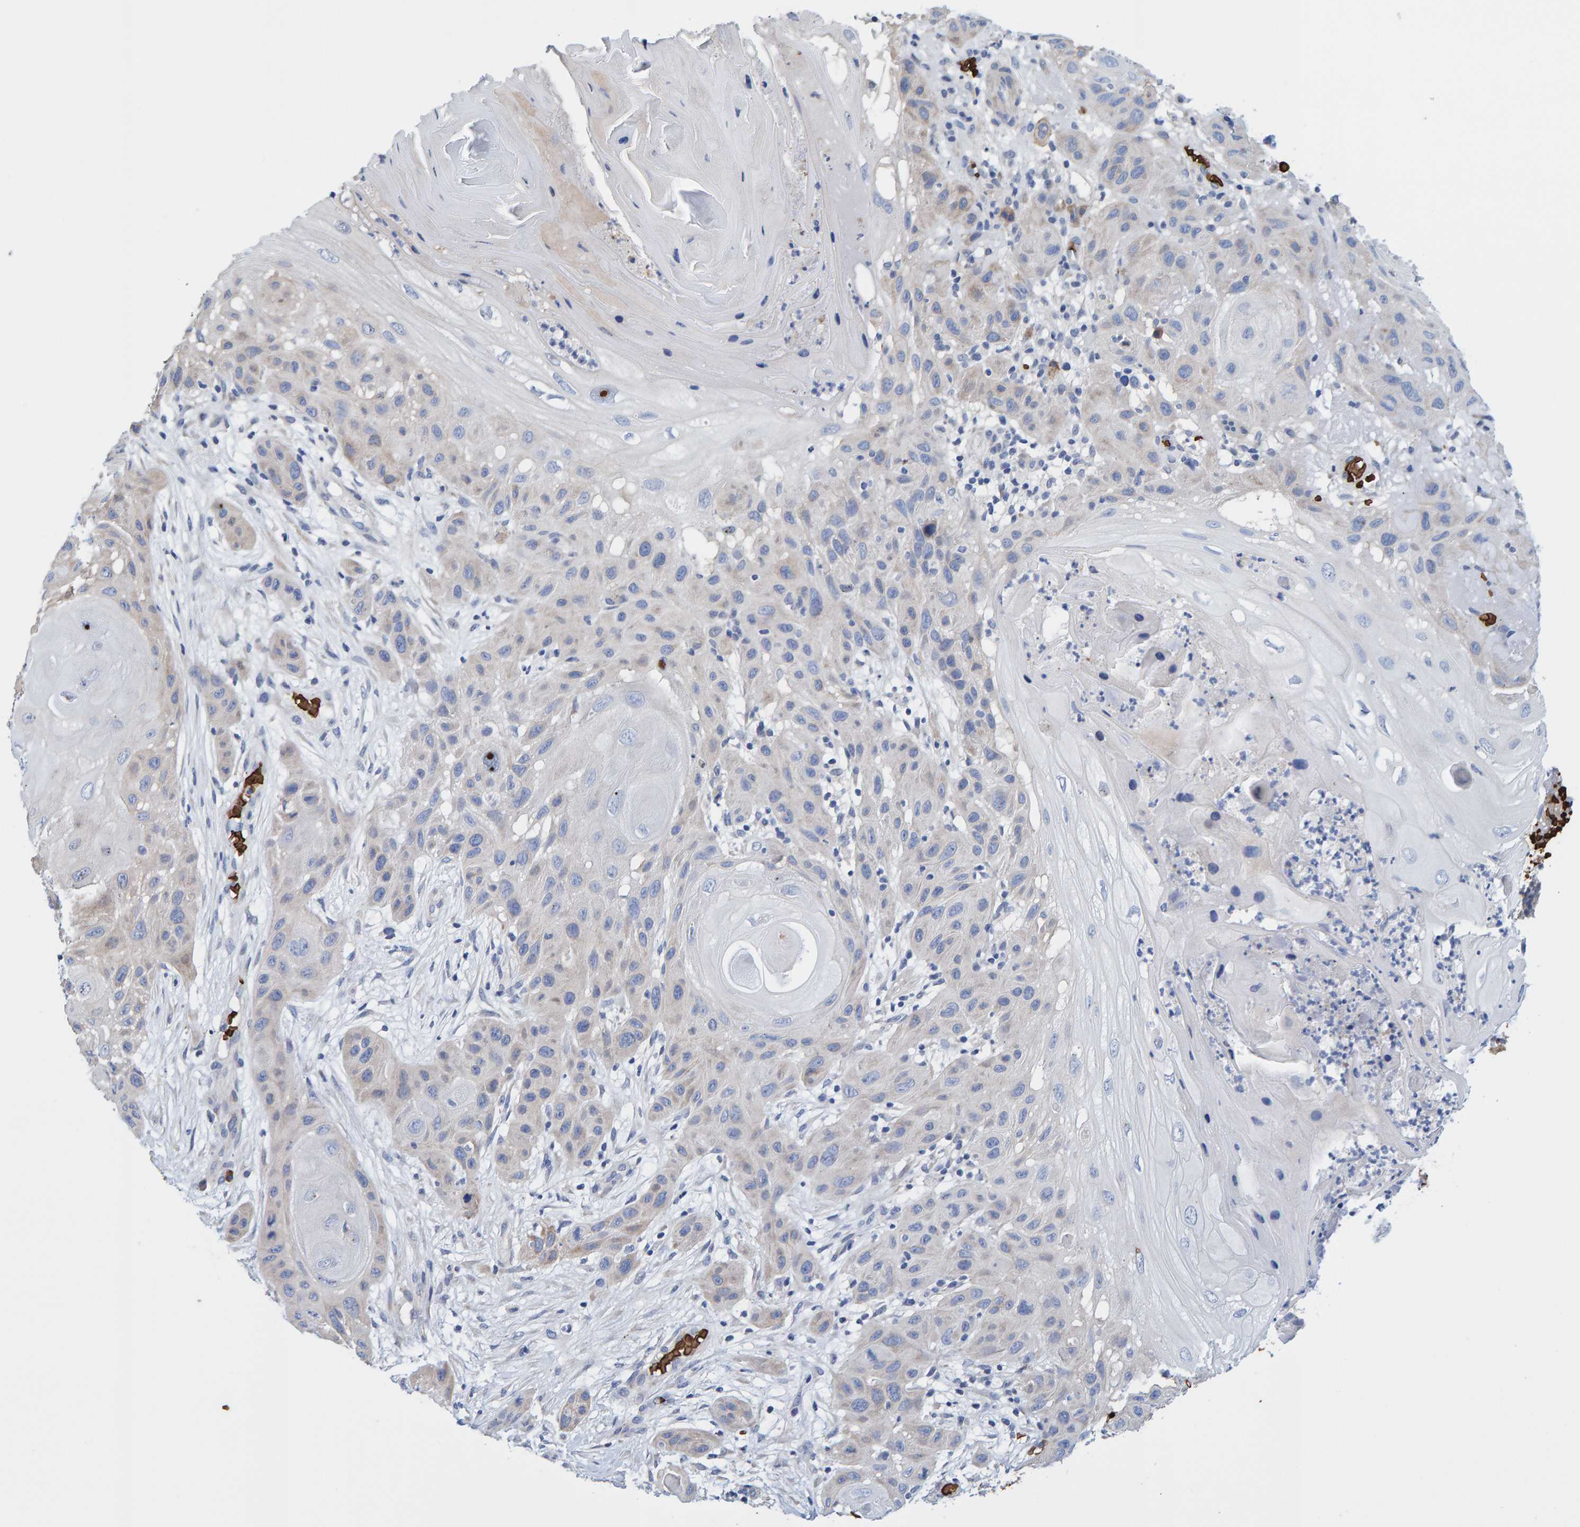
{"staining": {"intensity": "weak", "quantity": ">75%", "location": "cytoplasmic/membranous"}, "tissue": "skin cancer", "cell_type": "Tumor cells", "image_type": "cancer", "snomed": [{"axis": "morphology", "description": "Squamous cell carcinoma, NOS"}, {"axis": "topography", "description": "Skin"}], "caption": "Skin squamous cell carcinoma was stained to show a protein in brown. There is low levels of weak cytoplasmic/membranous staining in about >75% of tumor cells.", "gene": "VPS9D1", "patient": {"sex": "female", "age": 96}}